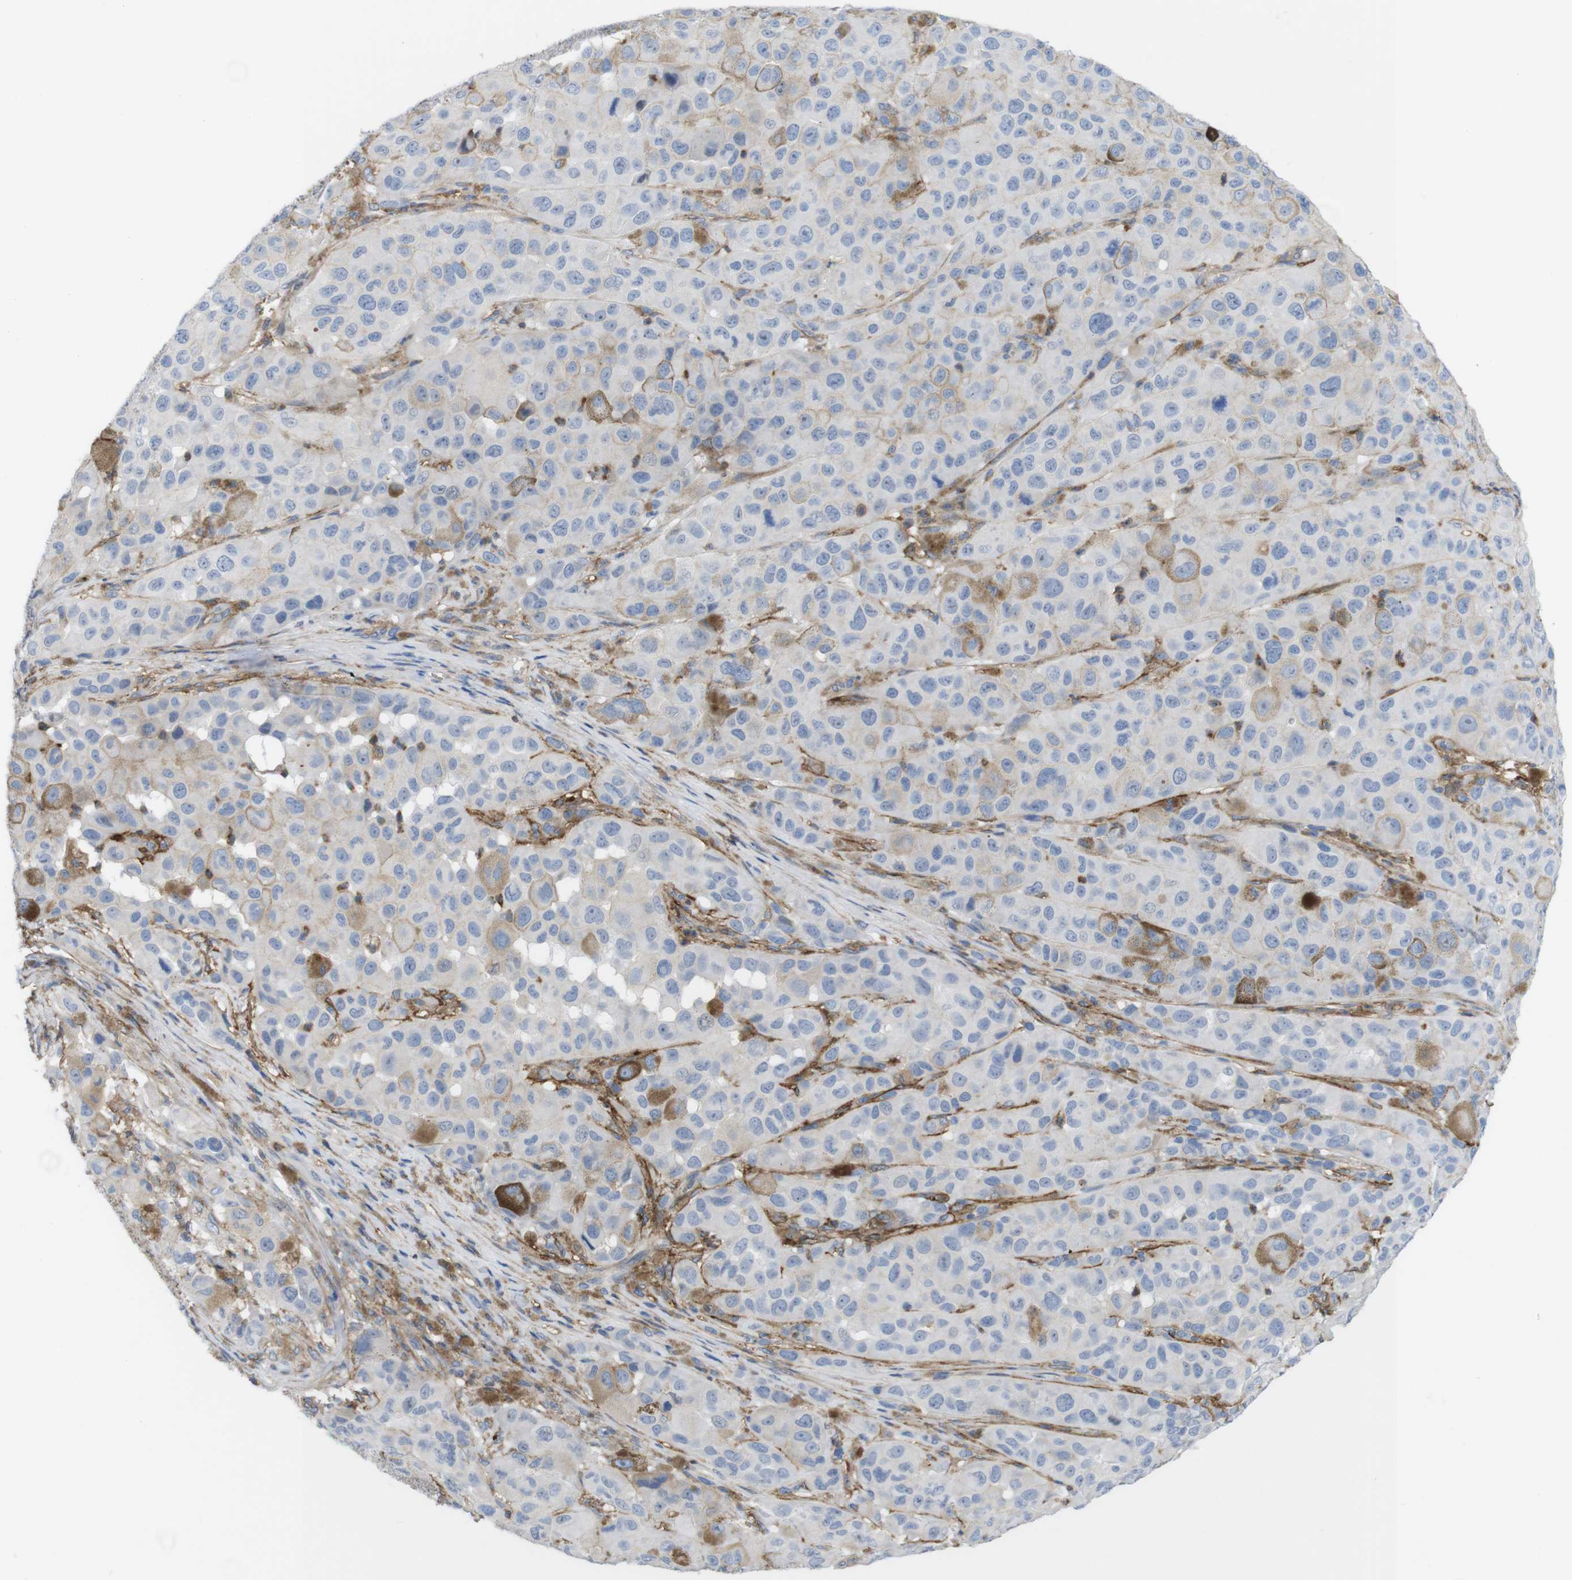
{"staining": {"intensity": "negative", "quantity": "none", "location": "none"}, "tissue": "melanoma", "cell_type": "Tumor cells", "image_type": "cancer", "snomed": [{"axis": "morphology", "description": "Malignant melanoma, NOS"}, {"axis": "topography", "description": "Skin"}], "caption": "This photomicrograph is of melanoma stained with IHC to label a protein in brown with the nuclei are counter-stained blue. There is no expression in tumor cells. Nuclei are stained in blue.", "gene": "CYBRD1", "patient": {"sex": "male", "age": 96}}